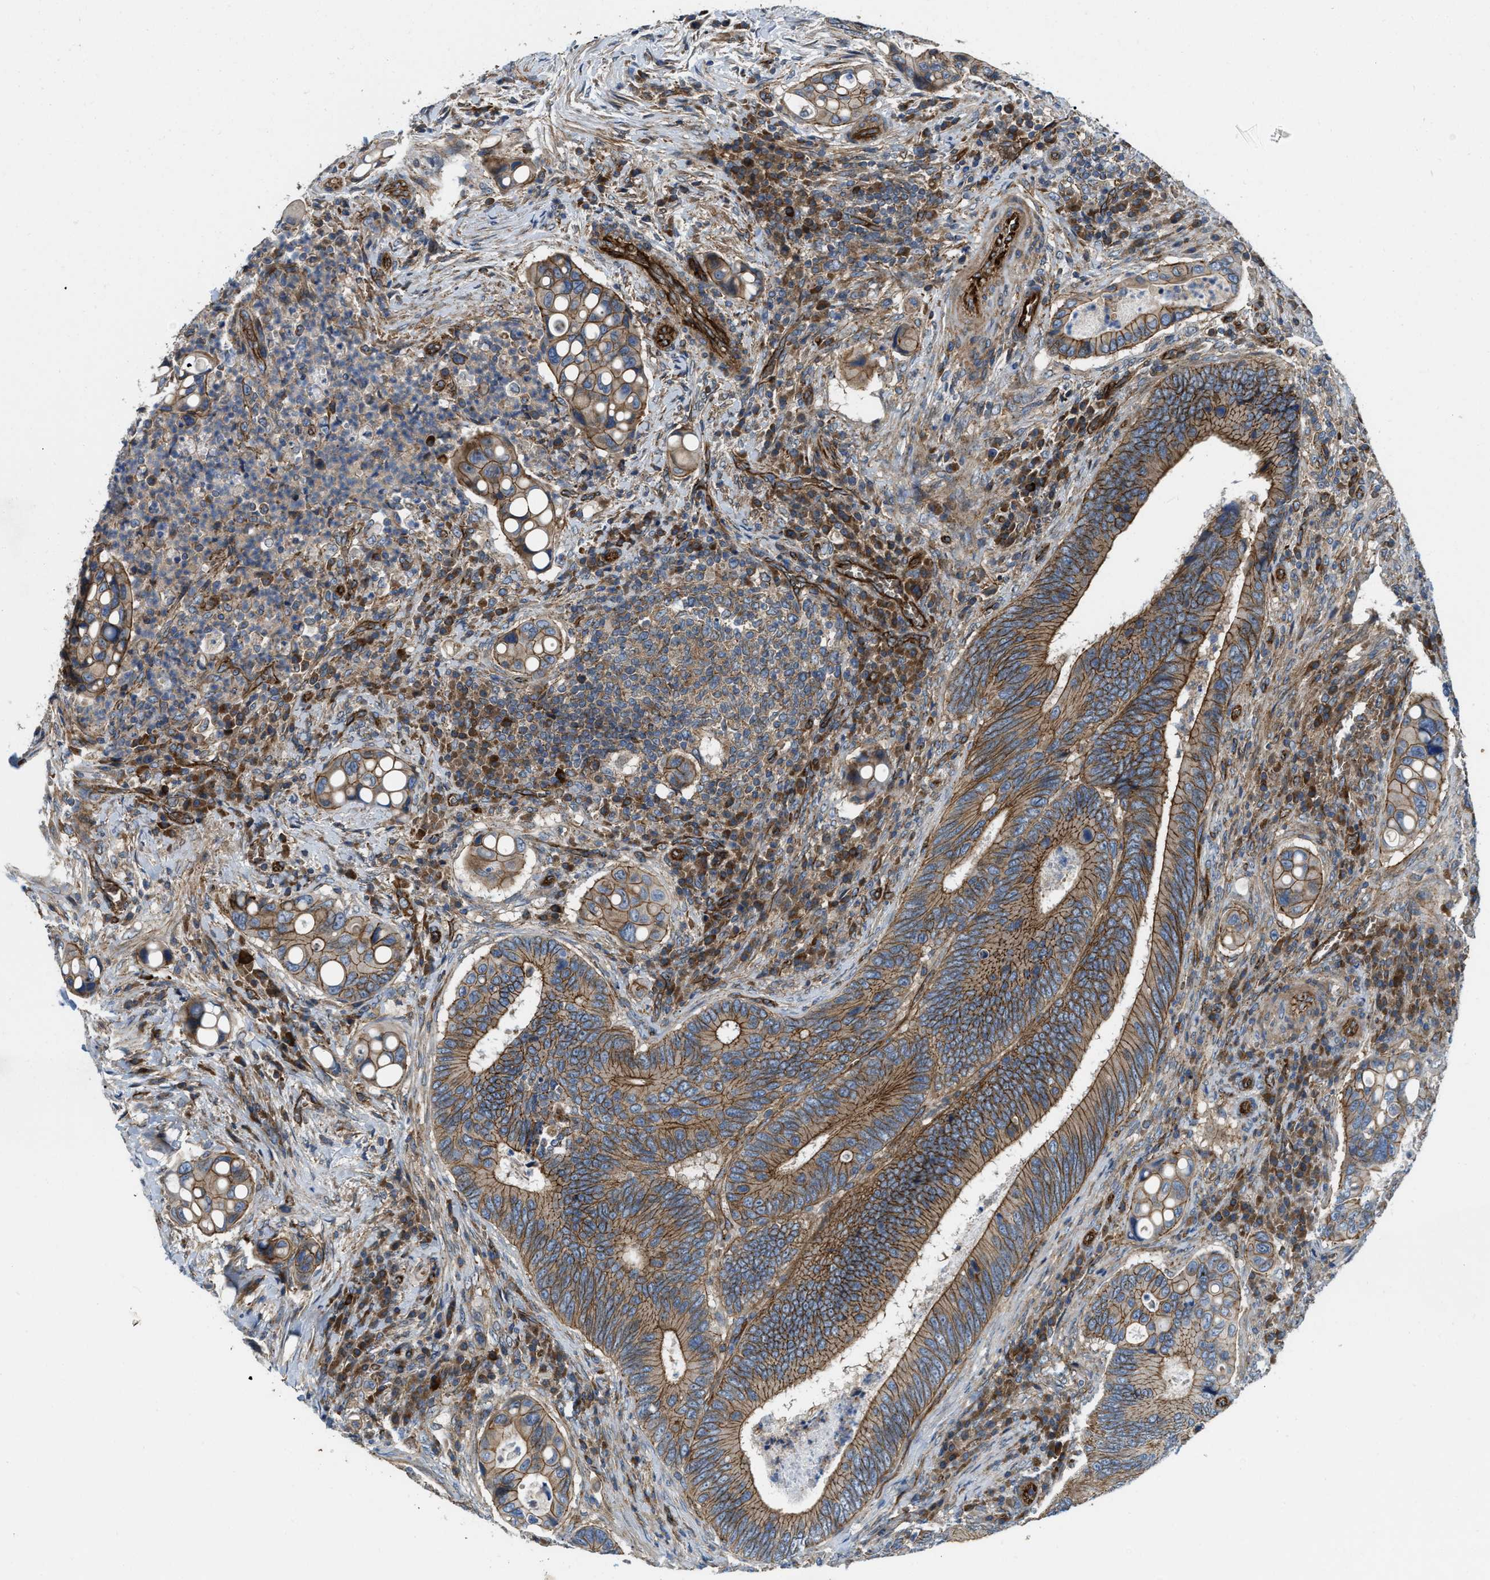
{"staining": {"intensity": "moderate", "quantity": ">75%", "location": "cytoplasmic/membranous"}, "tissue": "colorectal cancer", "cell_type": "Tumor cells", "image_type": "cancer", "snomed": [{"axis": "morphology", "description": "Inflammation, NOS"}, {"axis": "morphology", "description": "Adenocarcinoma, NOS"}, {"axis": "topography", "description": "Colon"}], "caption": "The immunohistochemical stain labels moderate cytoplasmic/membranous positivity in tumor cells of colorectal cancer tissue.", "gene": "ERC1", "patient": {"sex": "male", "age": 72}}